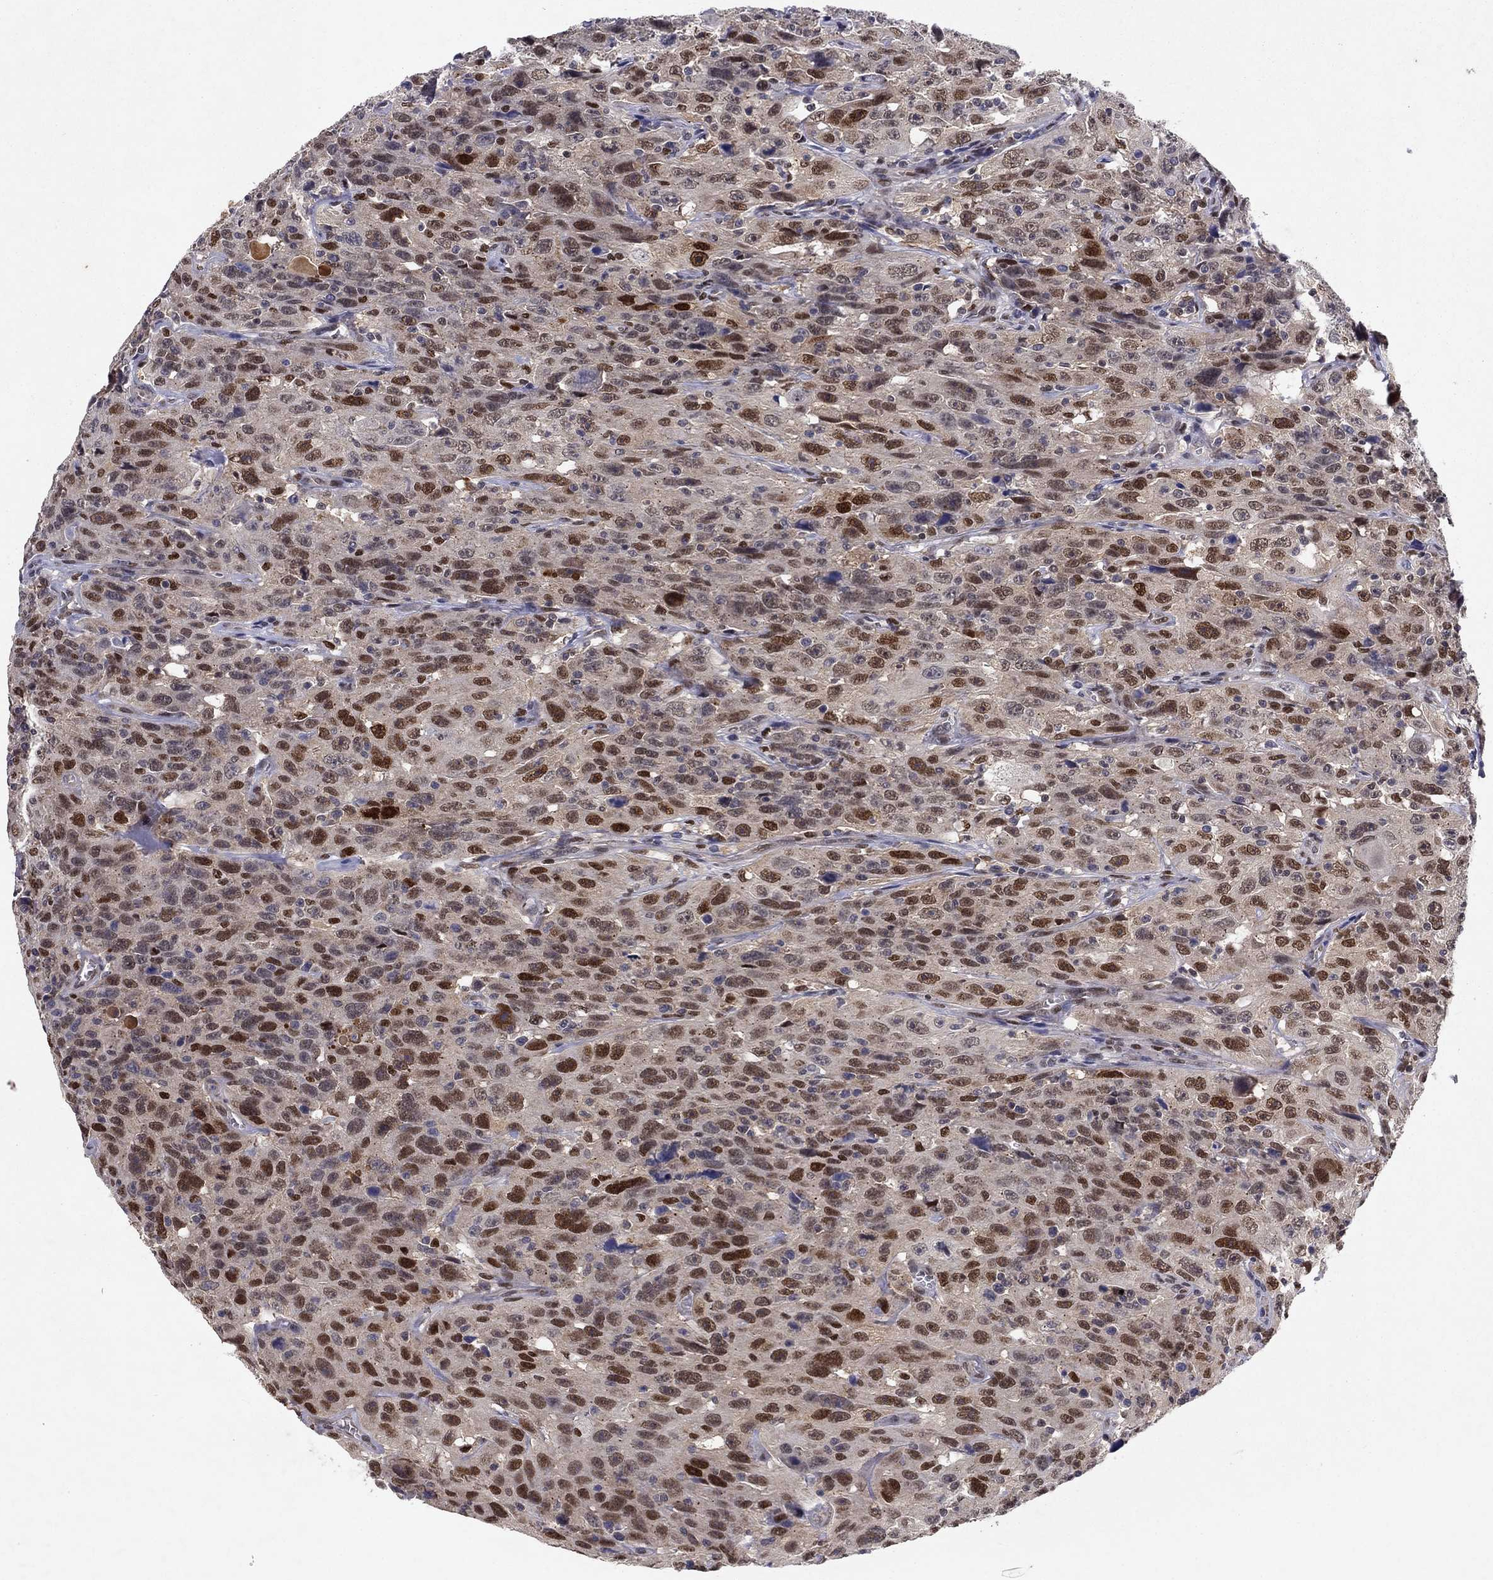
{"staining": {"intensity": "strong", "quantity": "25%-75%", "location": "nuclear"}, "tissue": "urothelial cancer", "cell_type": "Tumor cells", "image_type": "cancer", "snomed": [{"axis": "morphology", "description": "Urothelial carcinoma, NOS"}, {"axis": "morphology", "description": "Urothelial carcinoma, High grade"}, {"axis": "topography", "description": "Urinary bladder"}], "caption": "Protein analysis of high-grade urothelial carcinoma tissue displays strong nuclear positivity in approximately 25%-75% of tumor cells.", "gene": "CRTC1", "patient": {"sex": "female", "age": 73}}